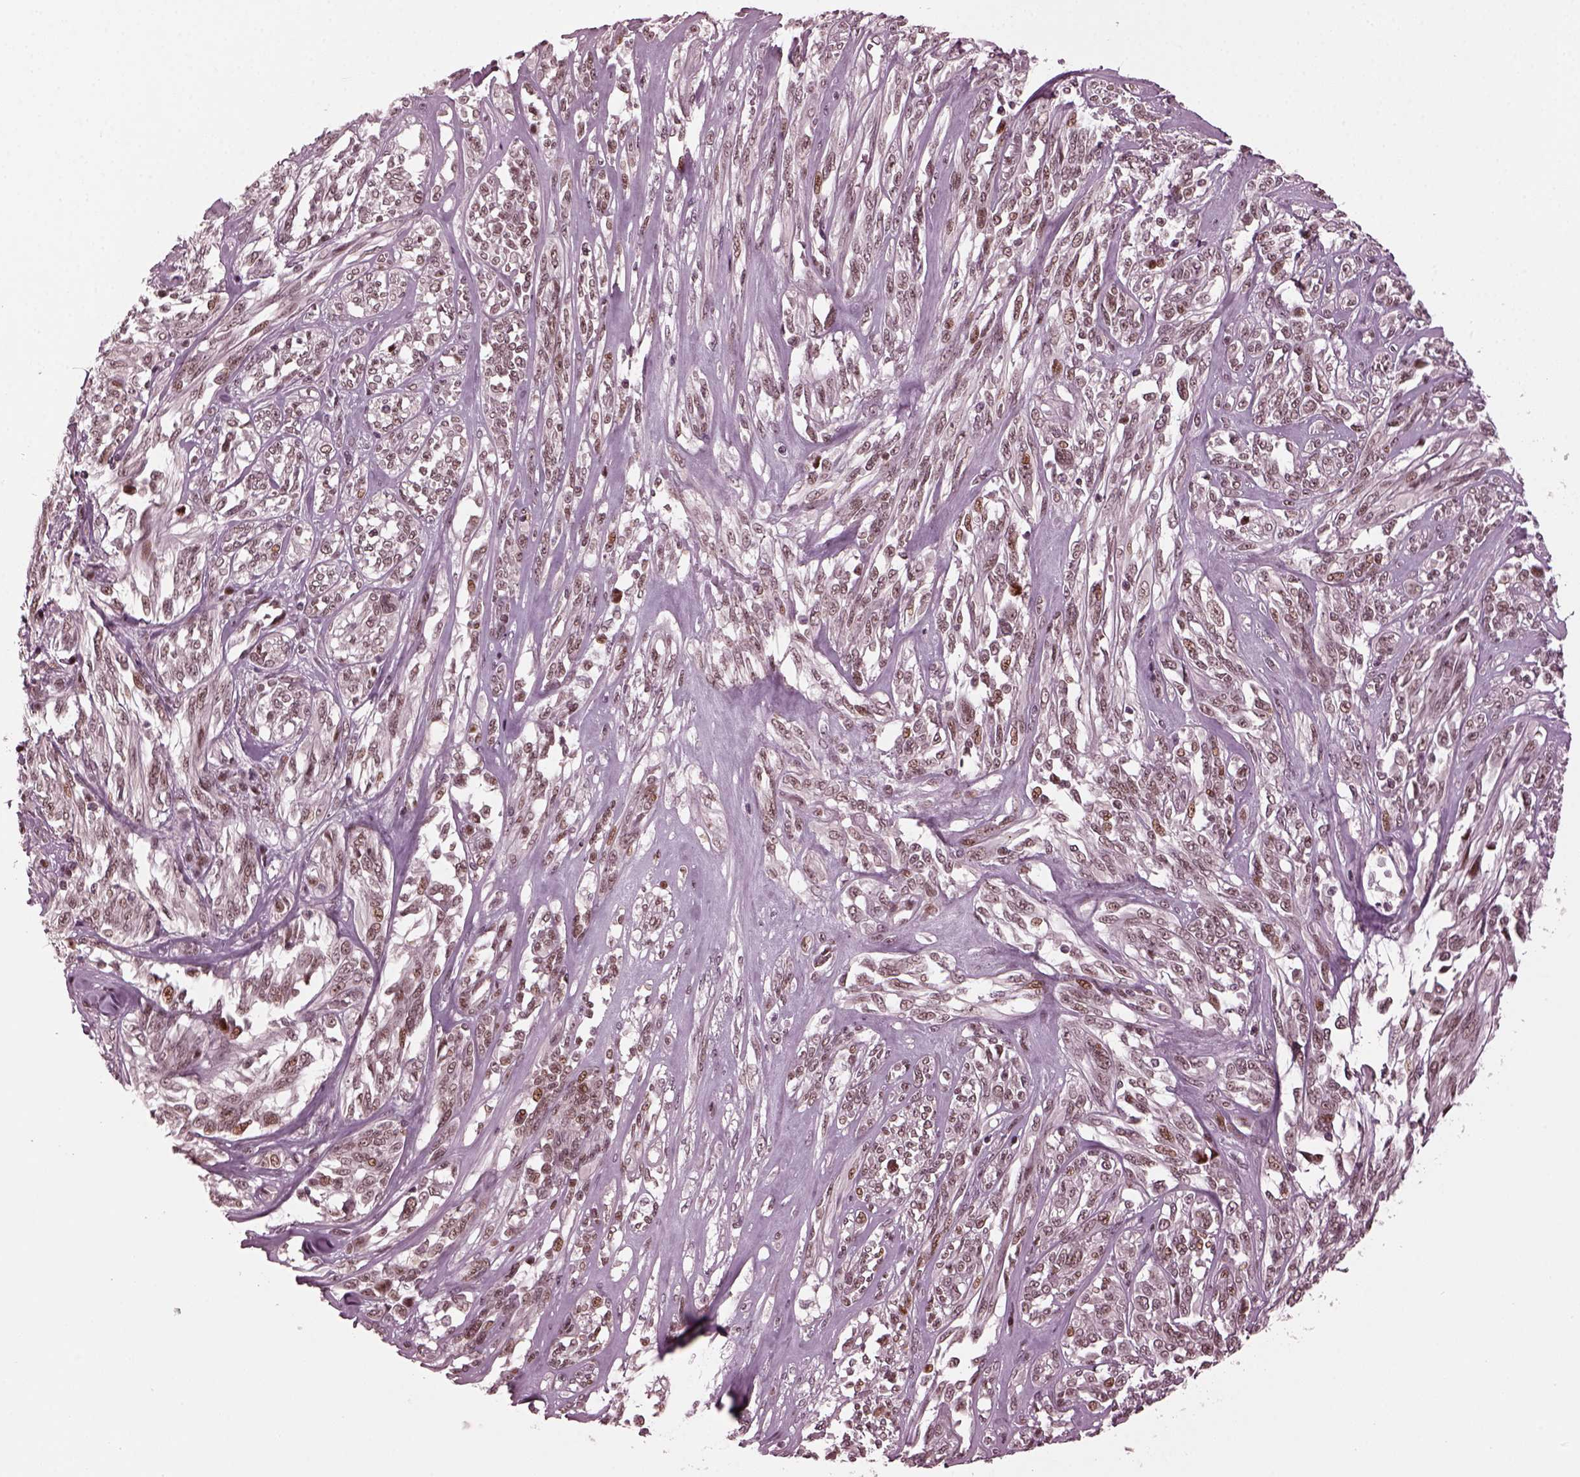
{"staining": {"intensity": "moderate", "quantity": "<25%", "location": "nuclear"}, "tissue": "melanoma", "cell_type": "Tumor cells", "image_type": "cancer", "snomed": [{"axis": "morphology", "description": "Malignant melanoma, NOS"}, {"axis": "topography", "description": "Skin"}], "caption": "Immunohistochemistry staining of malignant melanoma, which demonstrates low levels of moderate nuclear staining in about <25% of tumor cells indicating moderate nuclear protein staining. The staining was performed using DAB (3,3'-diaminobenzidine) (brown) for protein detection and nuclei were counterstained in hematoxylin (blue).", "gene": "TRIB3", "patient": {"sex": "female", "age": 91}}